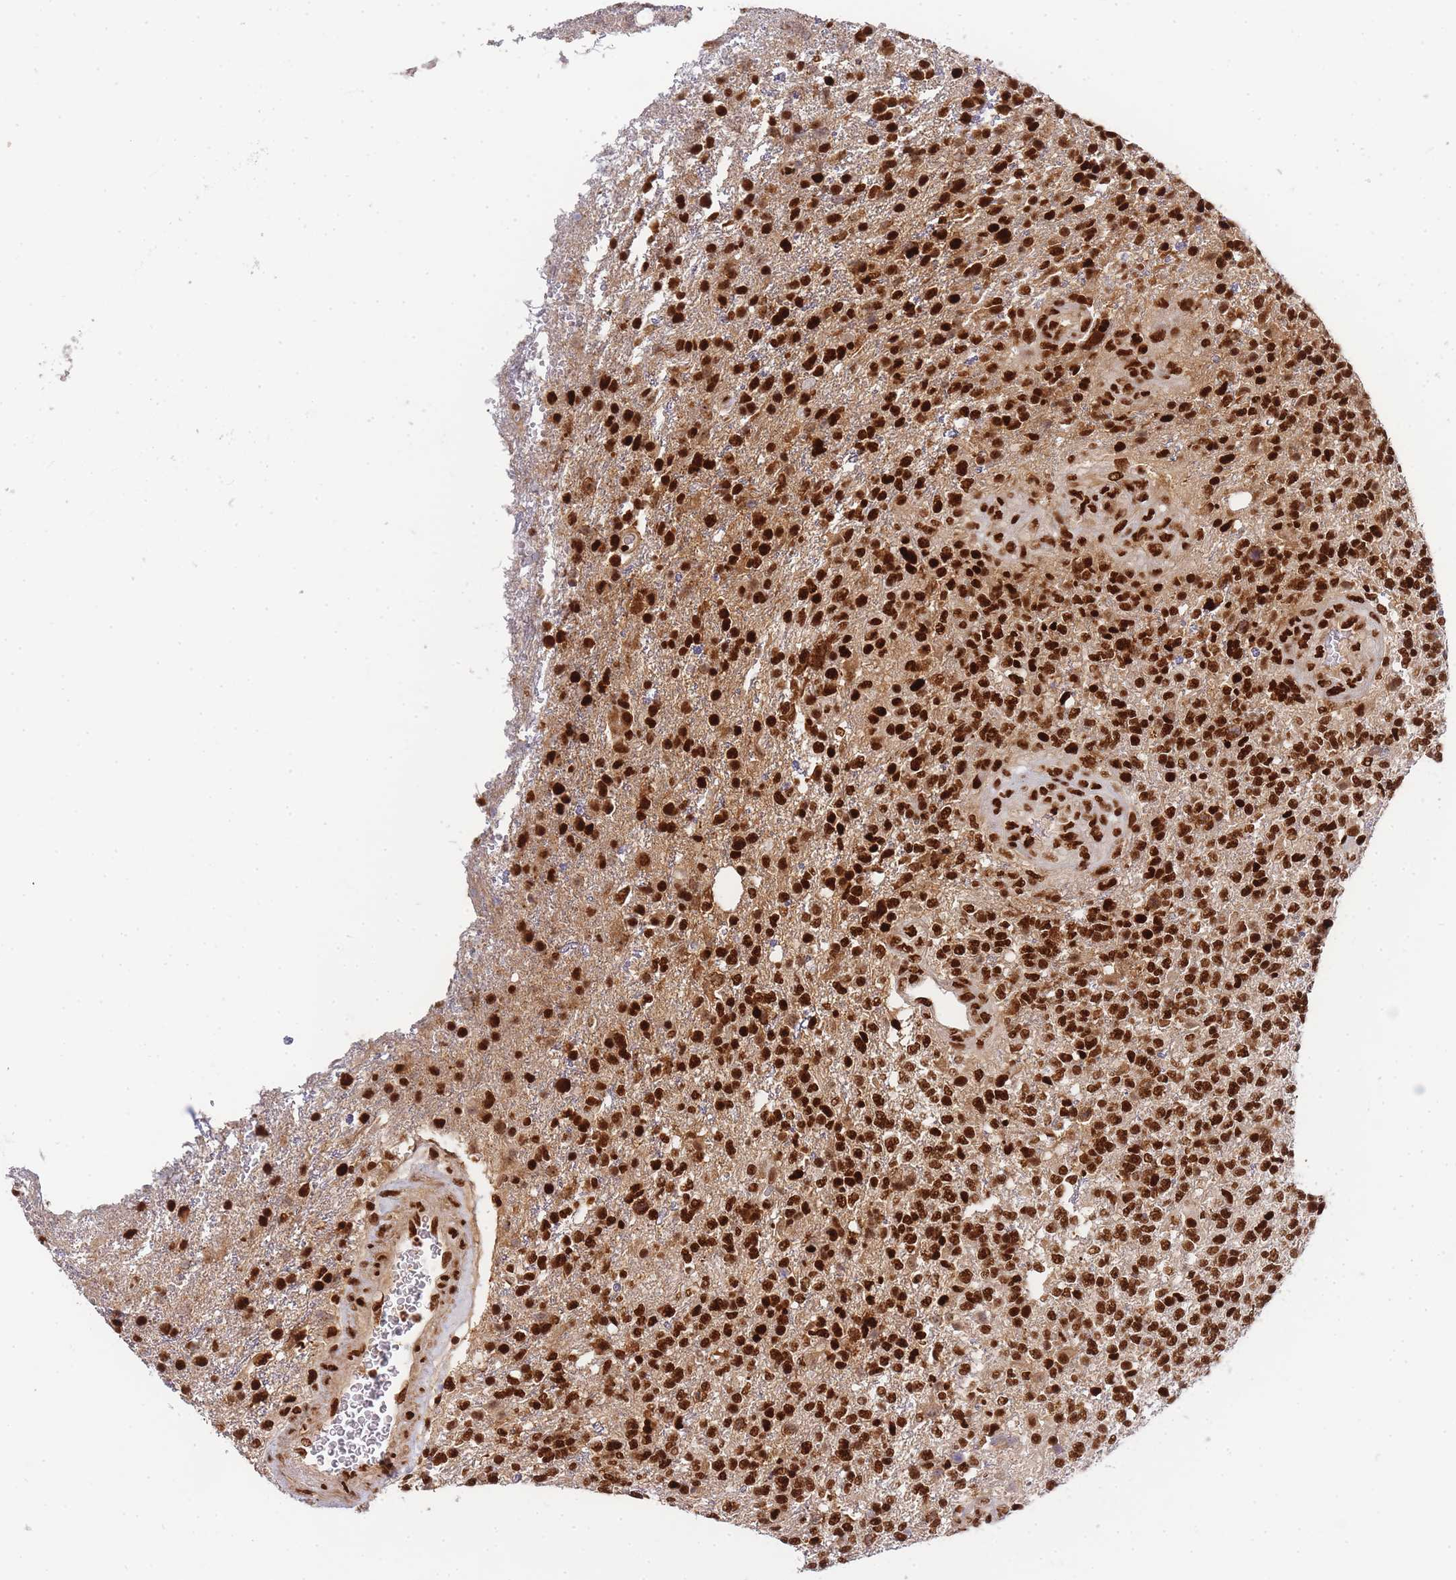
{"staining": {"intensity": "strong", "quantity": ">75%", "location": "nuclear"}, "tissue": "glioma", "cell_type": "Tumor cells", "image_type": "cancer", "snomed": [{"axis": "morphology", "description": "Glioma, malignant, High grade"}, {"axis": "topography", "description": "Brain"}], "caption": "High-magnification brightfield microscopy of malignant high-grade glioma stained with DAB (3,3'-diaminobenzidine) (brown) and counterstained with hematoxylin (blue). tumor cells exhibit strong nuclear staining is present in about>75% of cells.", "gene": "PRKDC", "patient": {"sex": "male", "age": 56}}